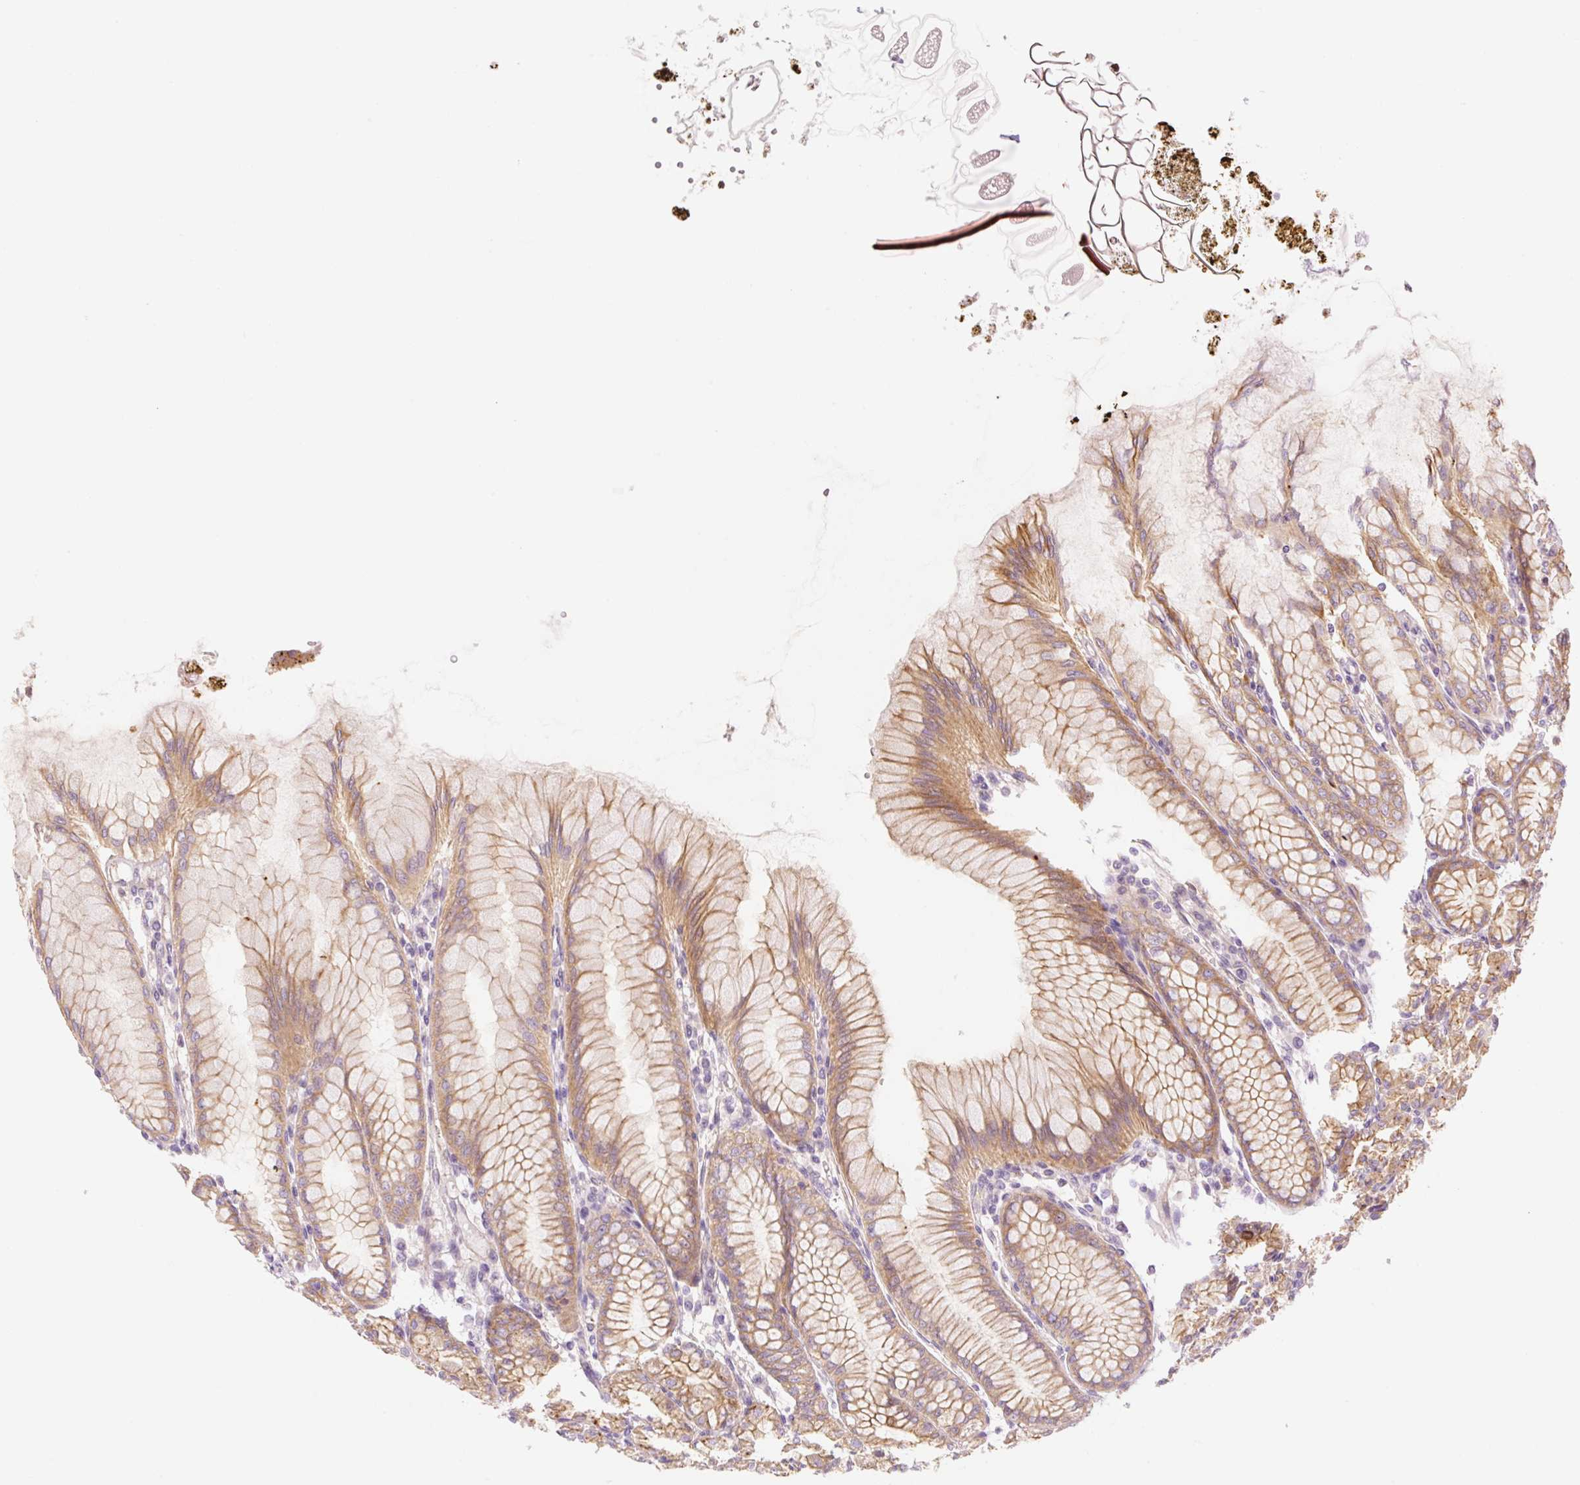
{"staining": {"intensity": "moderate", "quantity": ">75%", "location": "cytoplasmic/membranous"}, "tissue": "stomach", "cell_type": "Glandular cells", "image_type": "normal", "snomed": [{"axis": "morphology", "description": "Normal tissue, NOS"}, {"axis": "topography", "description": "Stomach"}], "caption": "IHC (DAB (3,3'-diaminobenzidine)) staining of benign human stomach exhibits moderate cytoplasmic/membranous protein staining in approximately >75% of glandular cells. The staining is performed using DAB (3,3'-diaminobenzidine) brown chromogen to label protein expression. The nuclei are counter-stained blue using hematoxylin.", "gene": "NLRP5", "patient": {"sex": "female", "age": 57}}